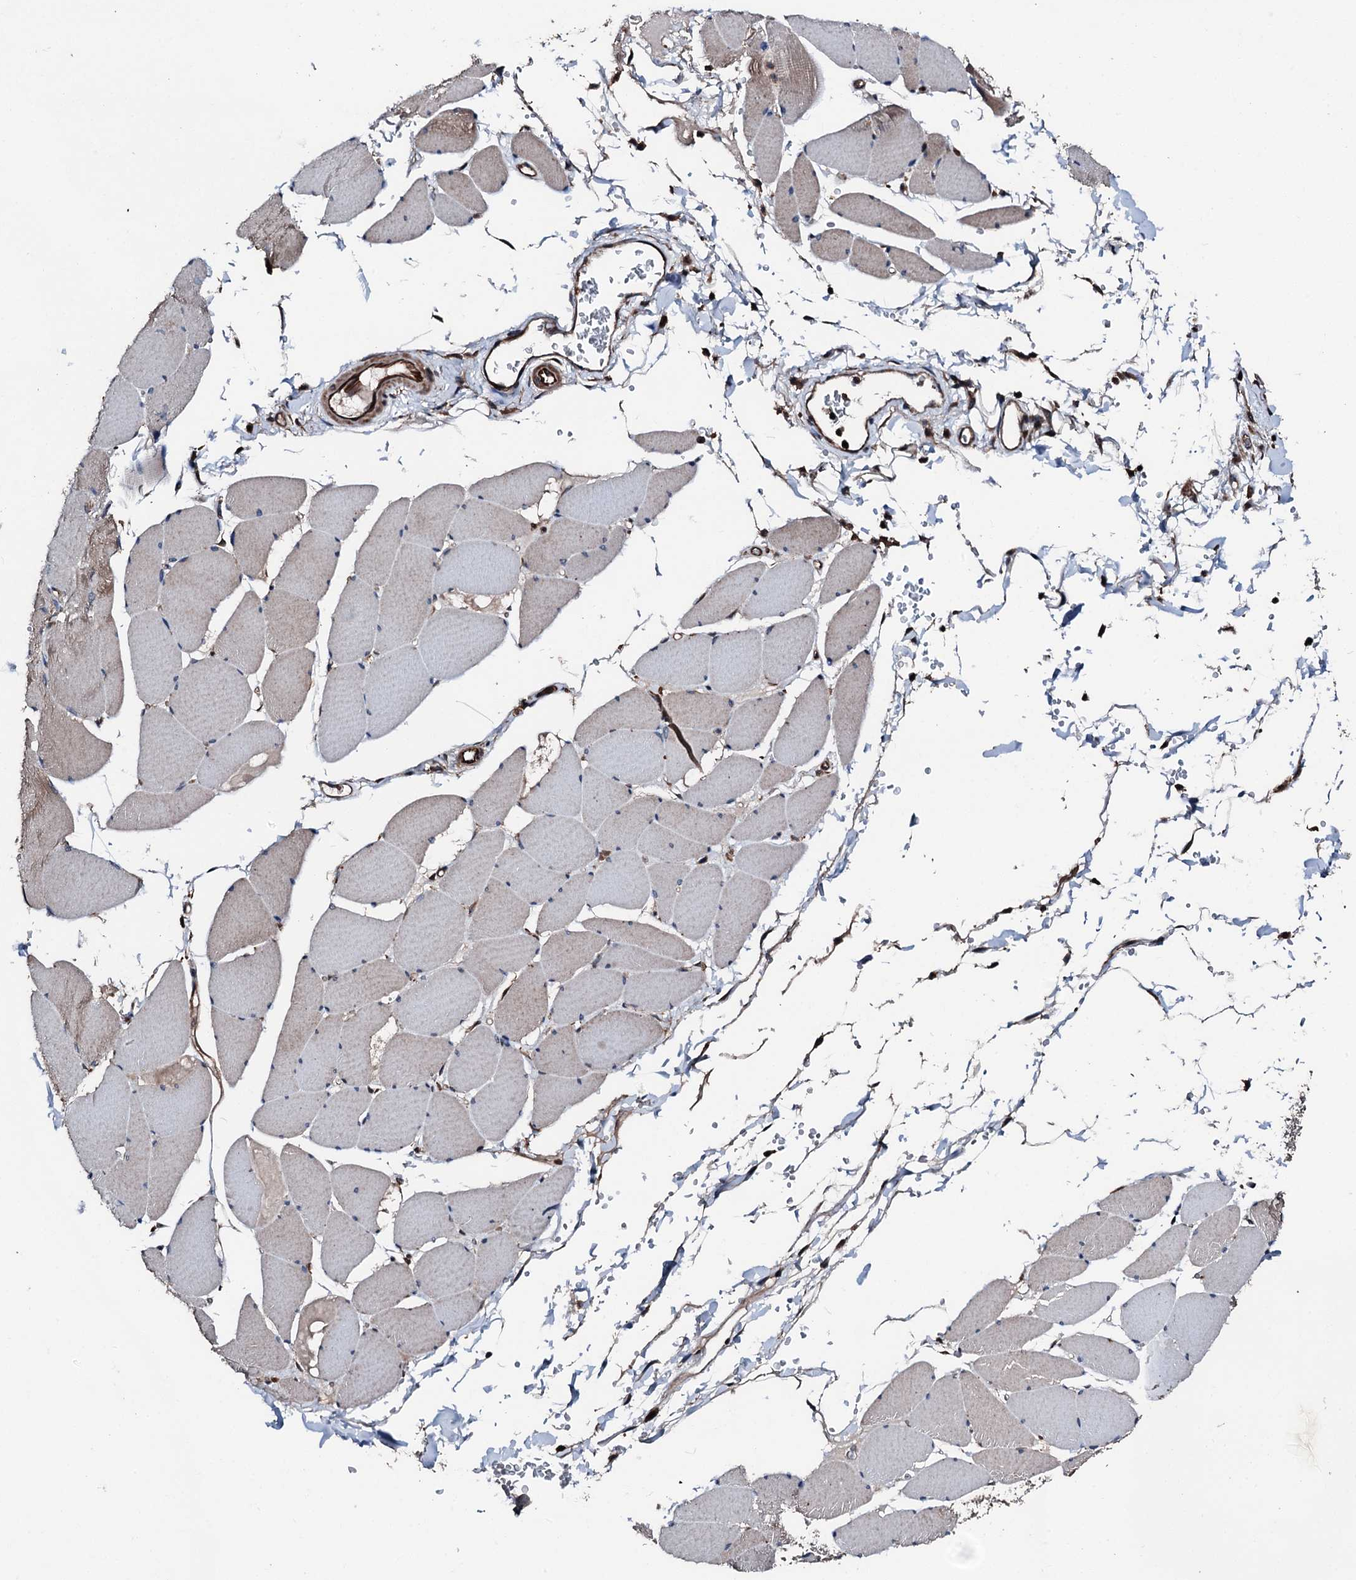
{"staining": {"intensity": "weak", "quantity": "<25%", "location": "cytoplasmic/membranous"}, "tissue": "skeletal muscle", "cell_type": "Myocytes", "image_type": "normal", "snomed": [{"axis": "morphology", "description": "Normal tissue, NOS"}, {"axis": "topography", "description": "Skeletal muscle"}, {"axis": "topography", "description": "Head-Neck"}], "caption": "Skeletal muscle stained for a protein using immunohistochemistry (IHC) exhibits no staining myocytes.", "gene": "FGD4", "patient": {"sex": "male", "age": 66}}